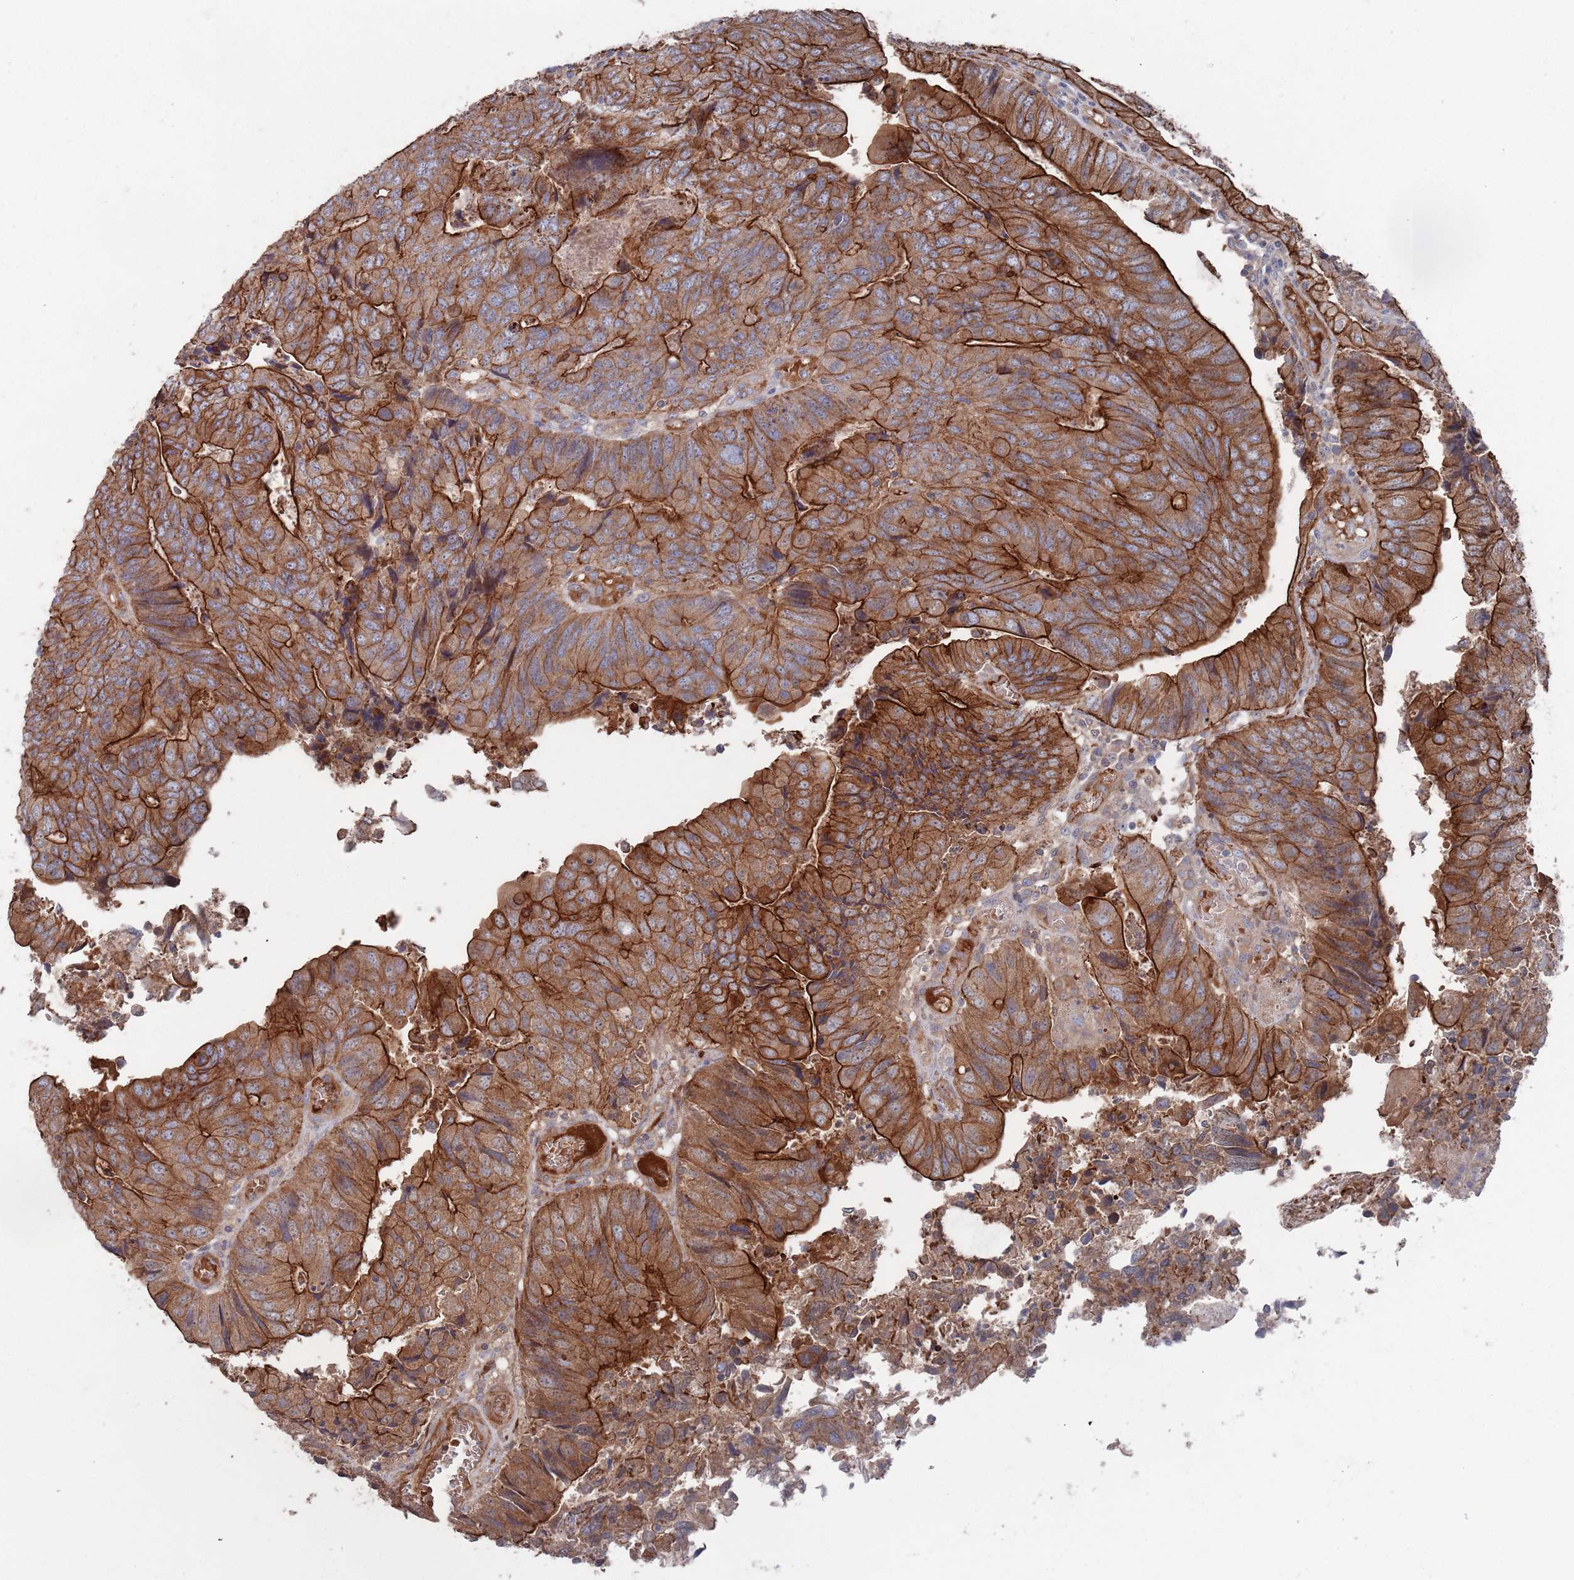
{"staining": {"intensity": "strong", "quantity": ">75%", "location": "cytoplasmic/membranous"}, "tissue": "colorectal cancer", "cell_type": "Tumor cells", "image_type": "cancer", "snomed": [{"axis": "morphology", "description": "Adenocarcinoma, NOS"}, {"axis": "topography", "description": "Colon"}], "caption": "Brown immunohistochemical staining in colorectal cancer reveals strong cytoplasmic/membranous staining in about >75% of tumor cells. Using DAB (brown) and hematoxylin (blue) stains, captured at high magnification using brightfield microscopy.", "gene": "PLEKHA4", "patient": {"sex": "female", "age": 67}}